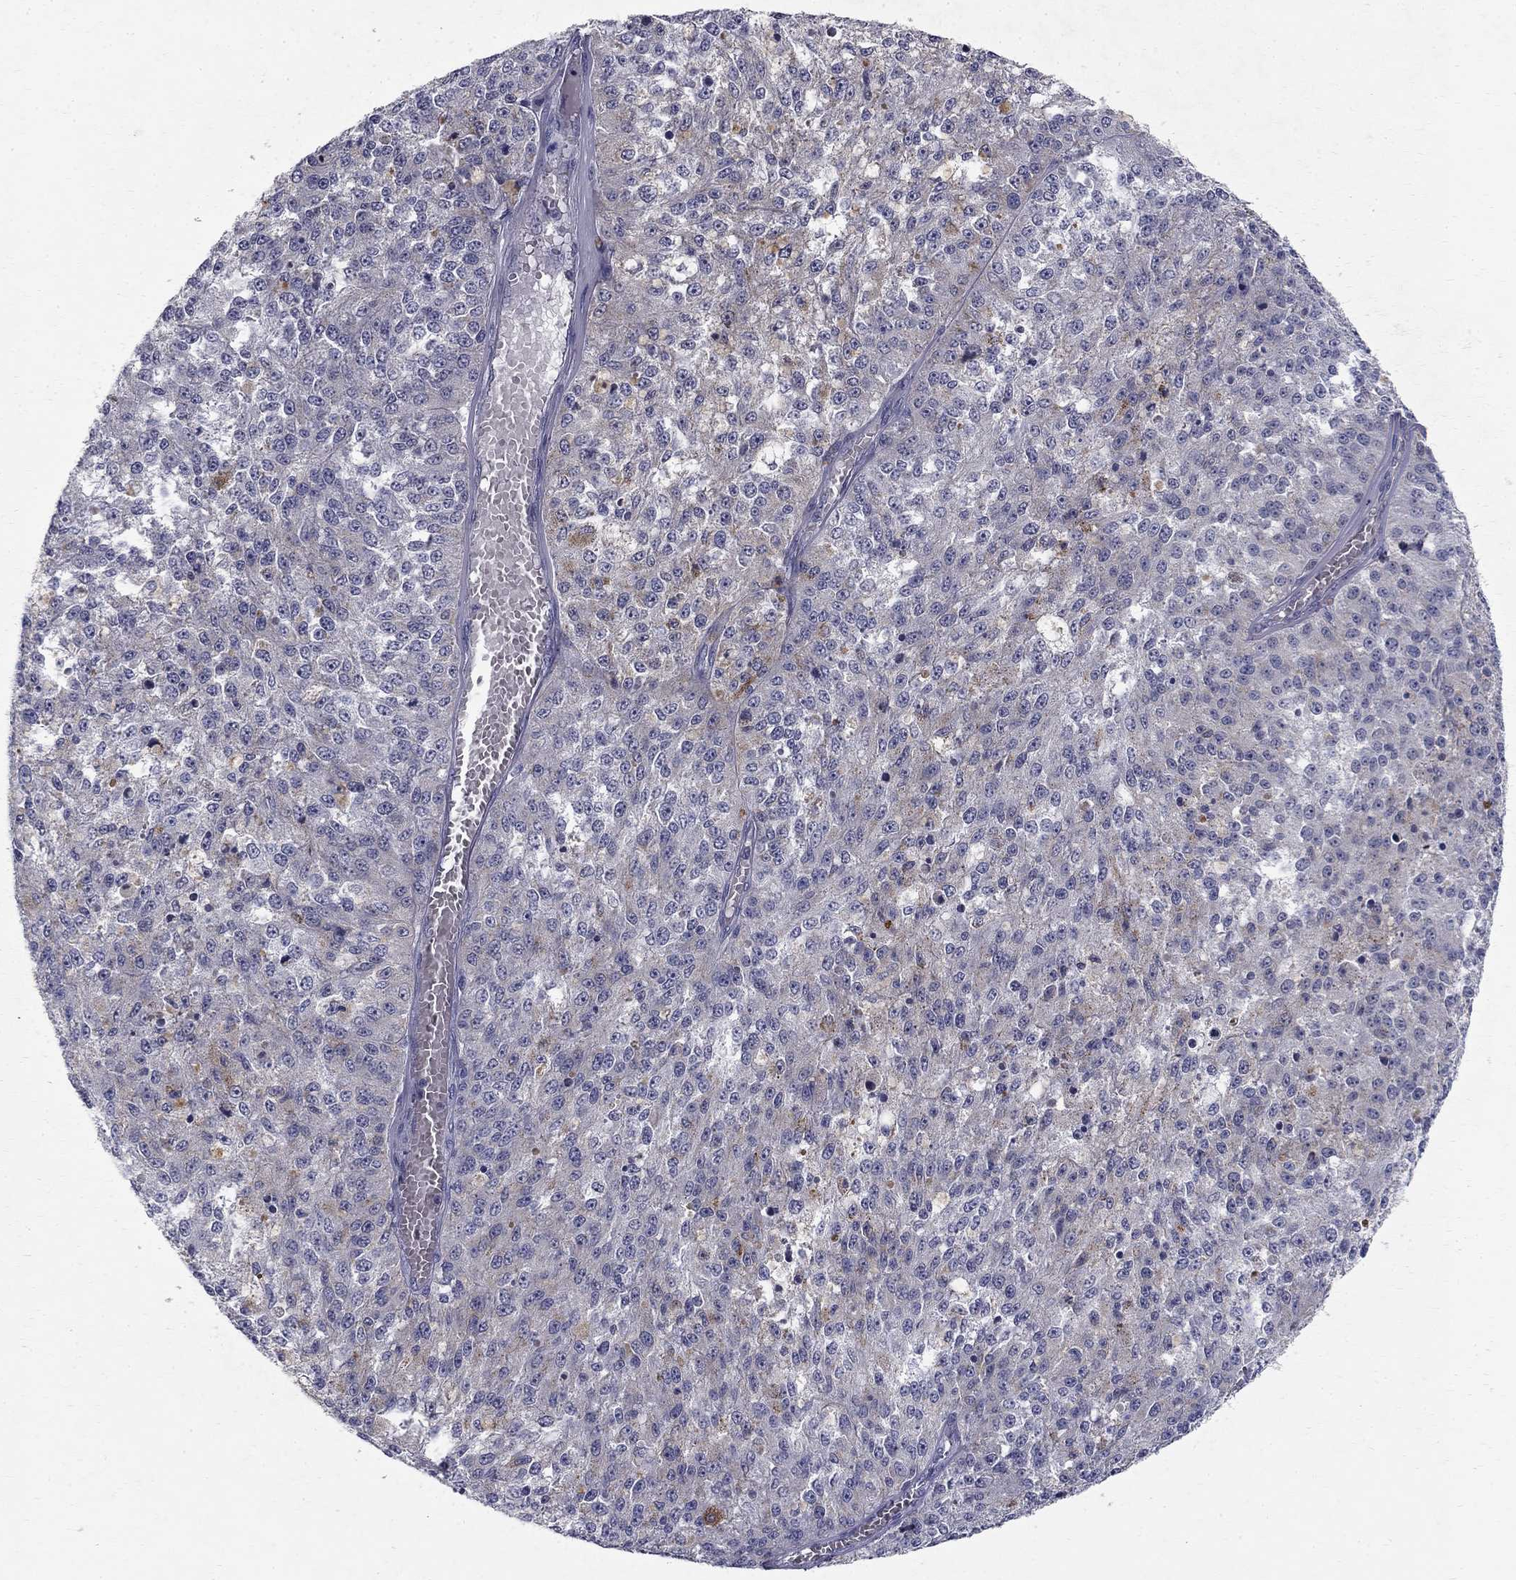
{"staining": {"intensity": "negative", "quantity": "none", "location": "none"}, "tissue": "melanoma", "cell_type": "Tumor cells", "image_type": "cancer", "snomed": [{"axis": "morphology", "description": "Malignant melanoma, Metastatic site"}, {"axis": "topography", "description": "Lymph node"}], "caption": "This micrograph is of malignant melanoma (metastatic site) stained with immunohistochemistry (IHC) to label a protein in brown with the nuclei are counter-stained blue. There is no expression in tumor cells.", "gene": "CLIC6", "patient": {"sex": "female", "age": 64}}